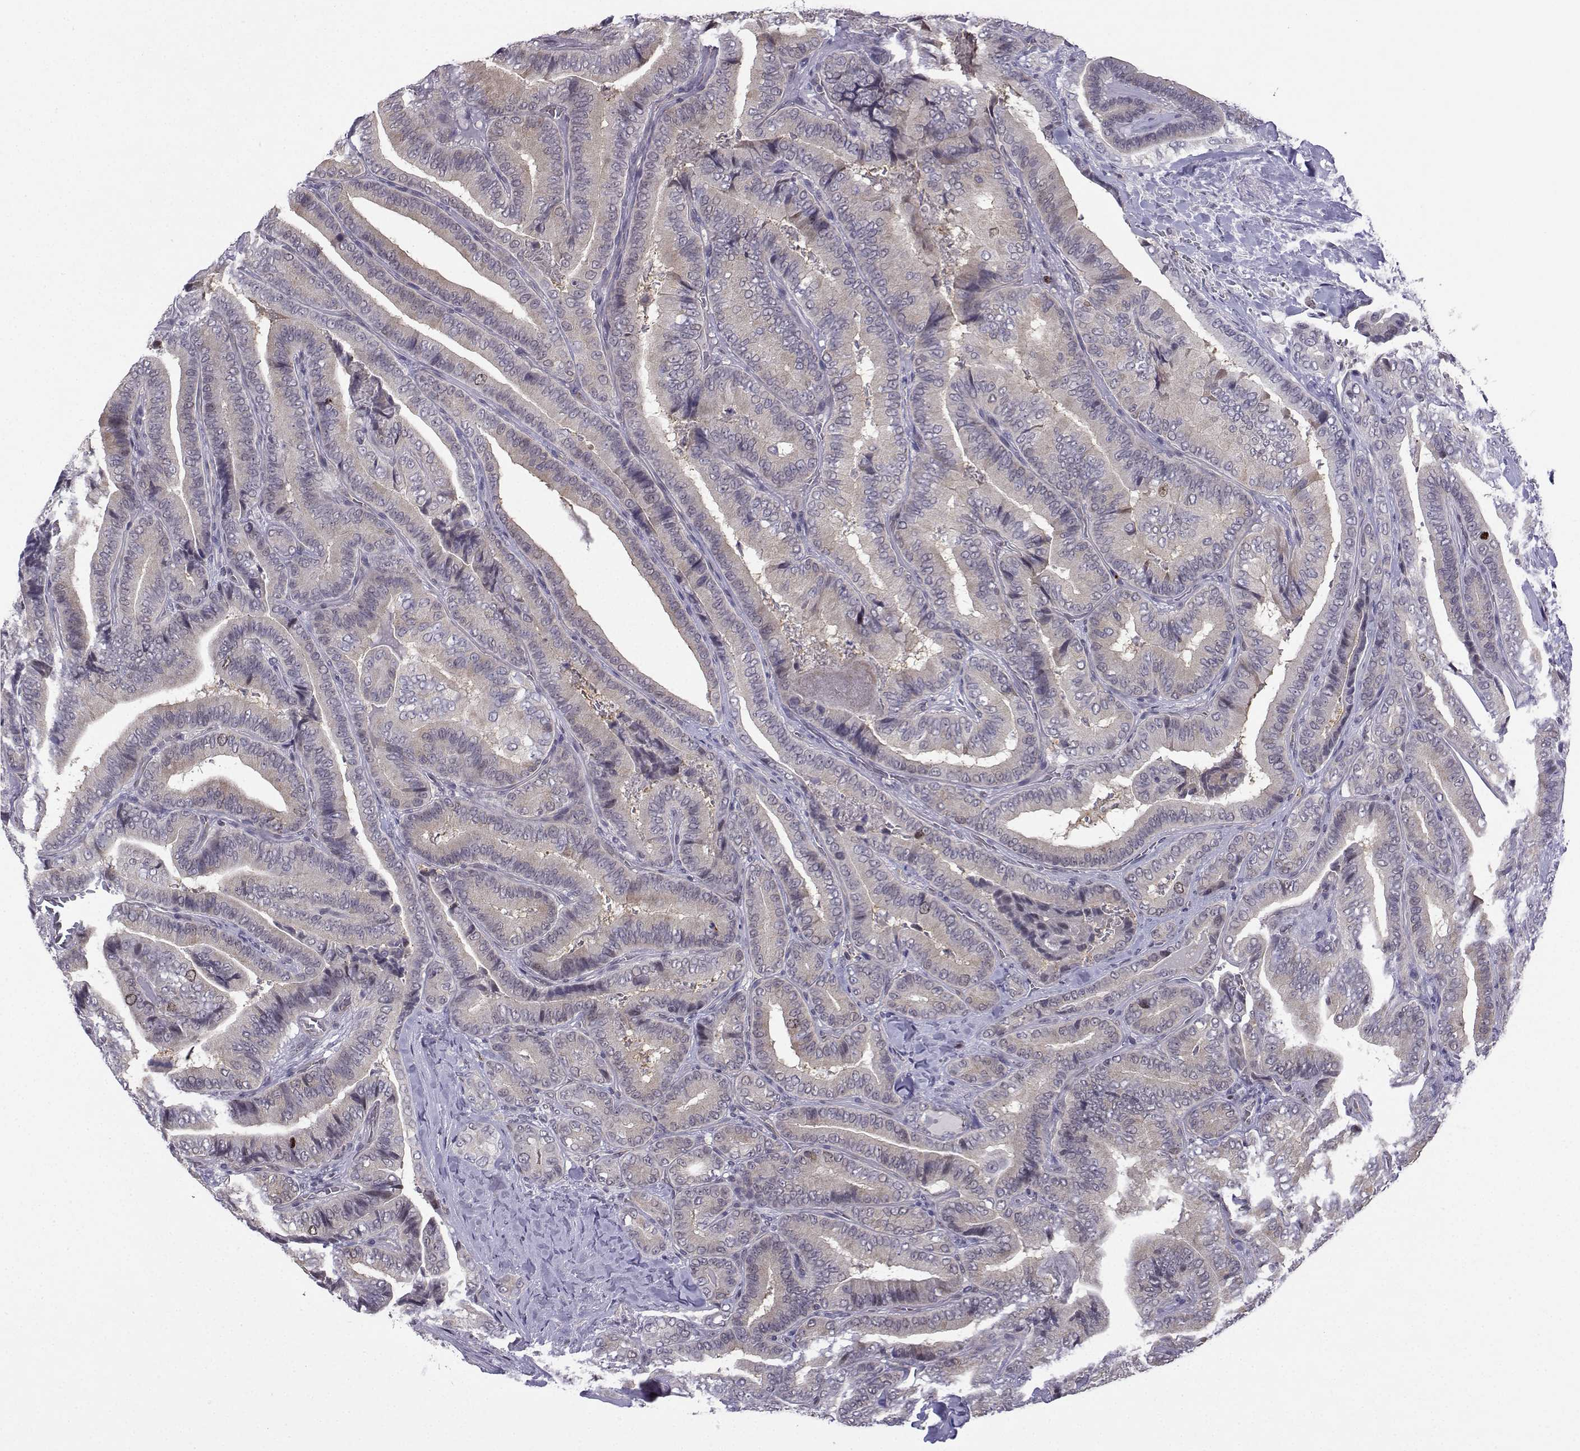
{"staining": {"intensity": "negative", "quantity": "none", "location": "none"}, "tissue": "thyroid cancer", "cell_type": "Tumor cells", "image_type": "cancer", "snomed": [{"axis": "morphology", "description": "Papillary adenocarcinoma, NOS"}, {"axis": "topography", "description": "Thyroid gland"}], "caption": "Image shows no significant protein expression in tumor cells of thyroid cancer (papillary adenocarcinoma). (DAB (3,3'-diaminobenzidine) immunohistochemistry with hematoxylin counter stain).", "gene": "INCENP", "patient": {"sex": "male", "age": 61}}